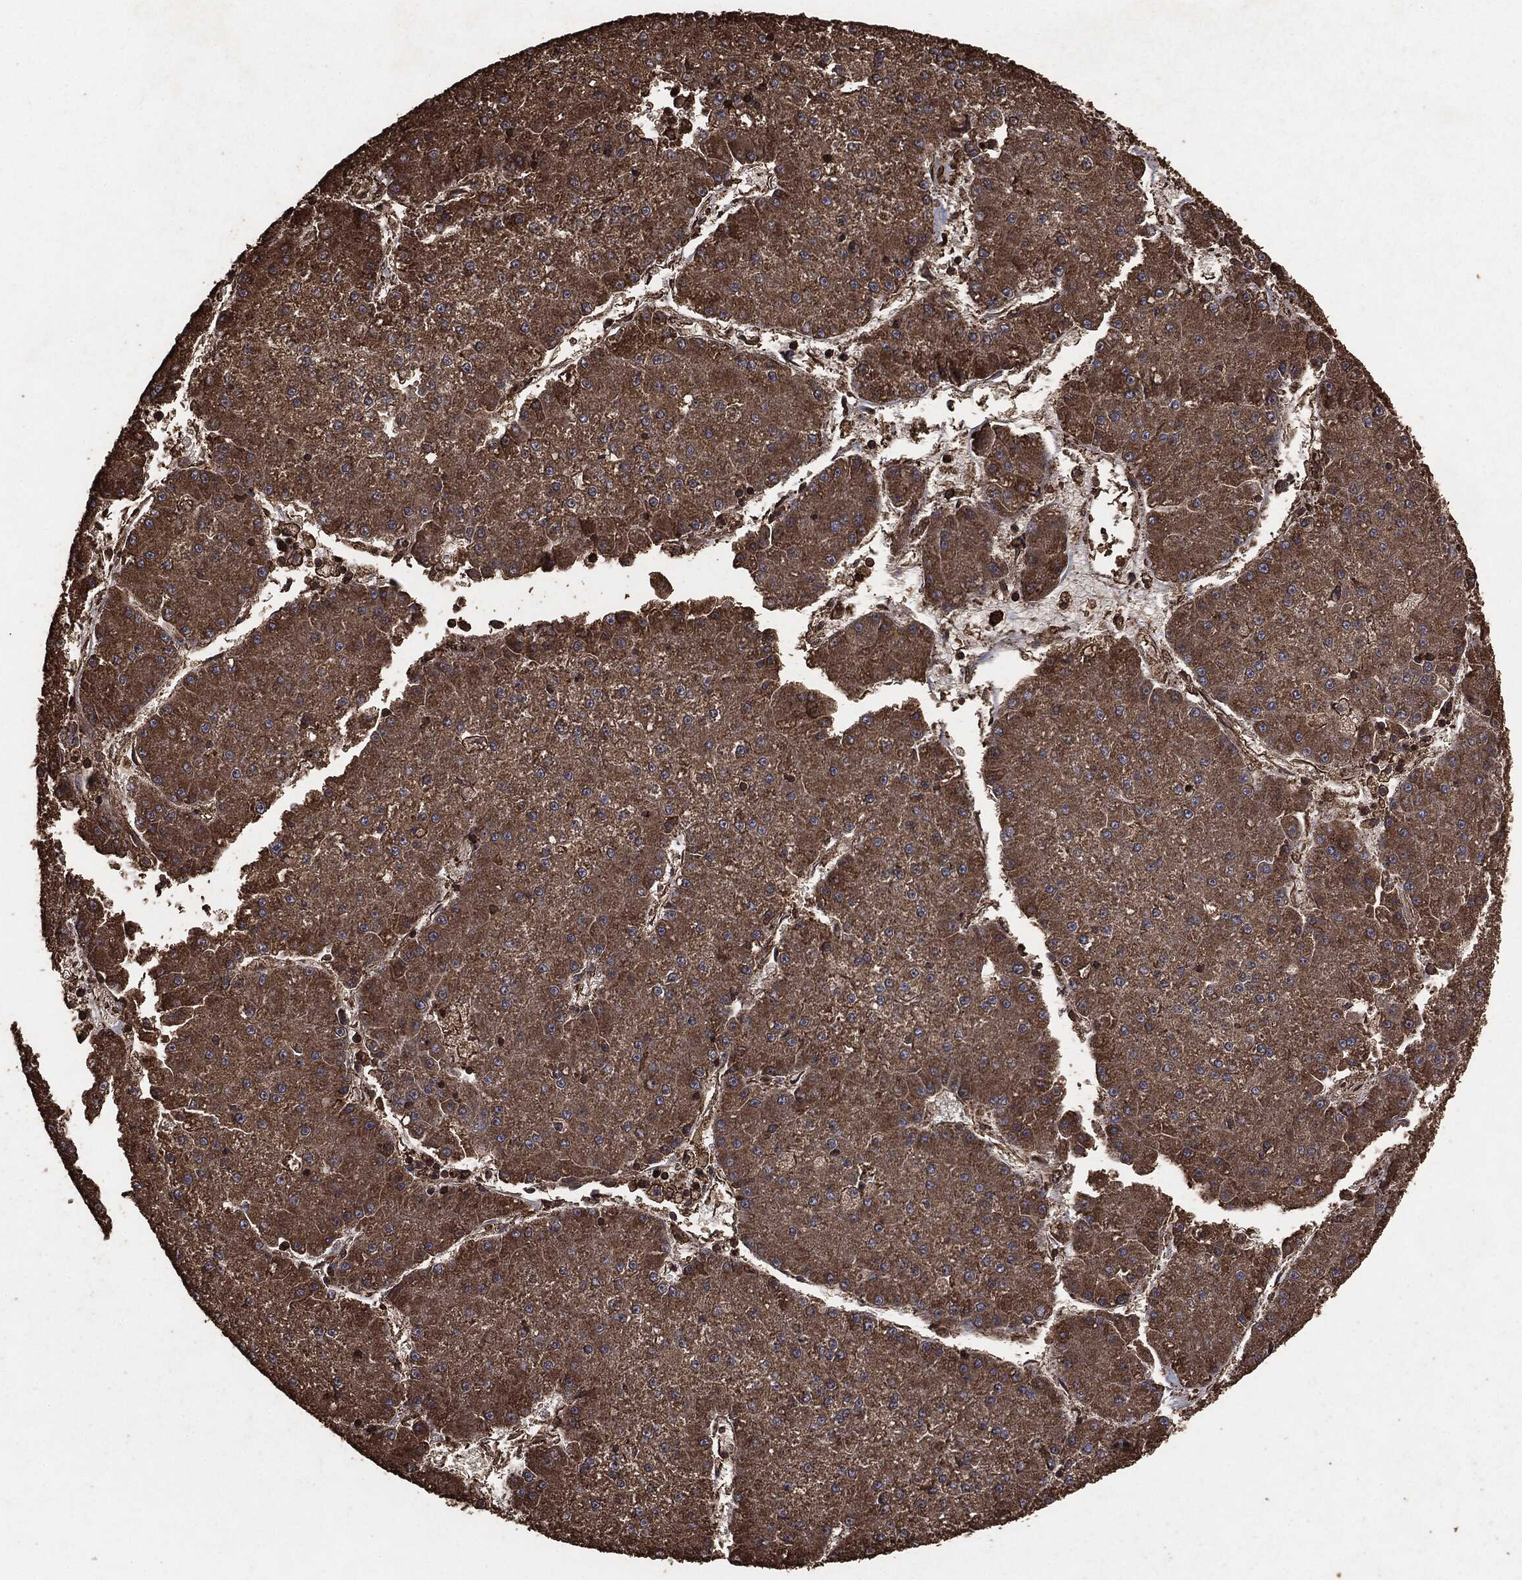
{"staining": {"intensity": "moderate", "quantity": ">75%", "location": "cytoplasmic/membranous"}, "tissue": "liver cancer", "cell_type": "Tumor cells", "image_type": "cancer", "snomed": [{"axis": "morphology", "description": "Carcinoma, Hepatocellular, NOS"}, {"axis": "topography", "description": "Liver"}], "caption": "High-power microscopy captured an immunohistochemistry histopathology image of liver cancer, revealing moderate cytoplasmic/membranous staining in about >75% of tumor cells.", "gene": "MTOR", "patient": {"sex": "male", "age": 73}}